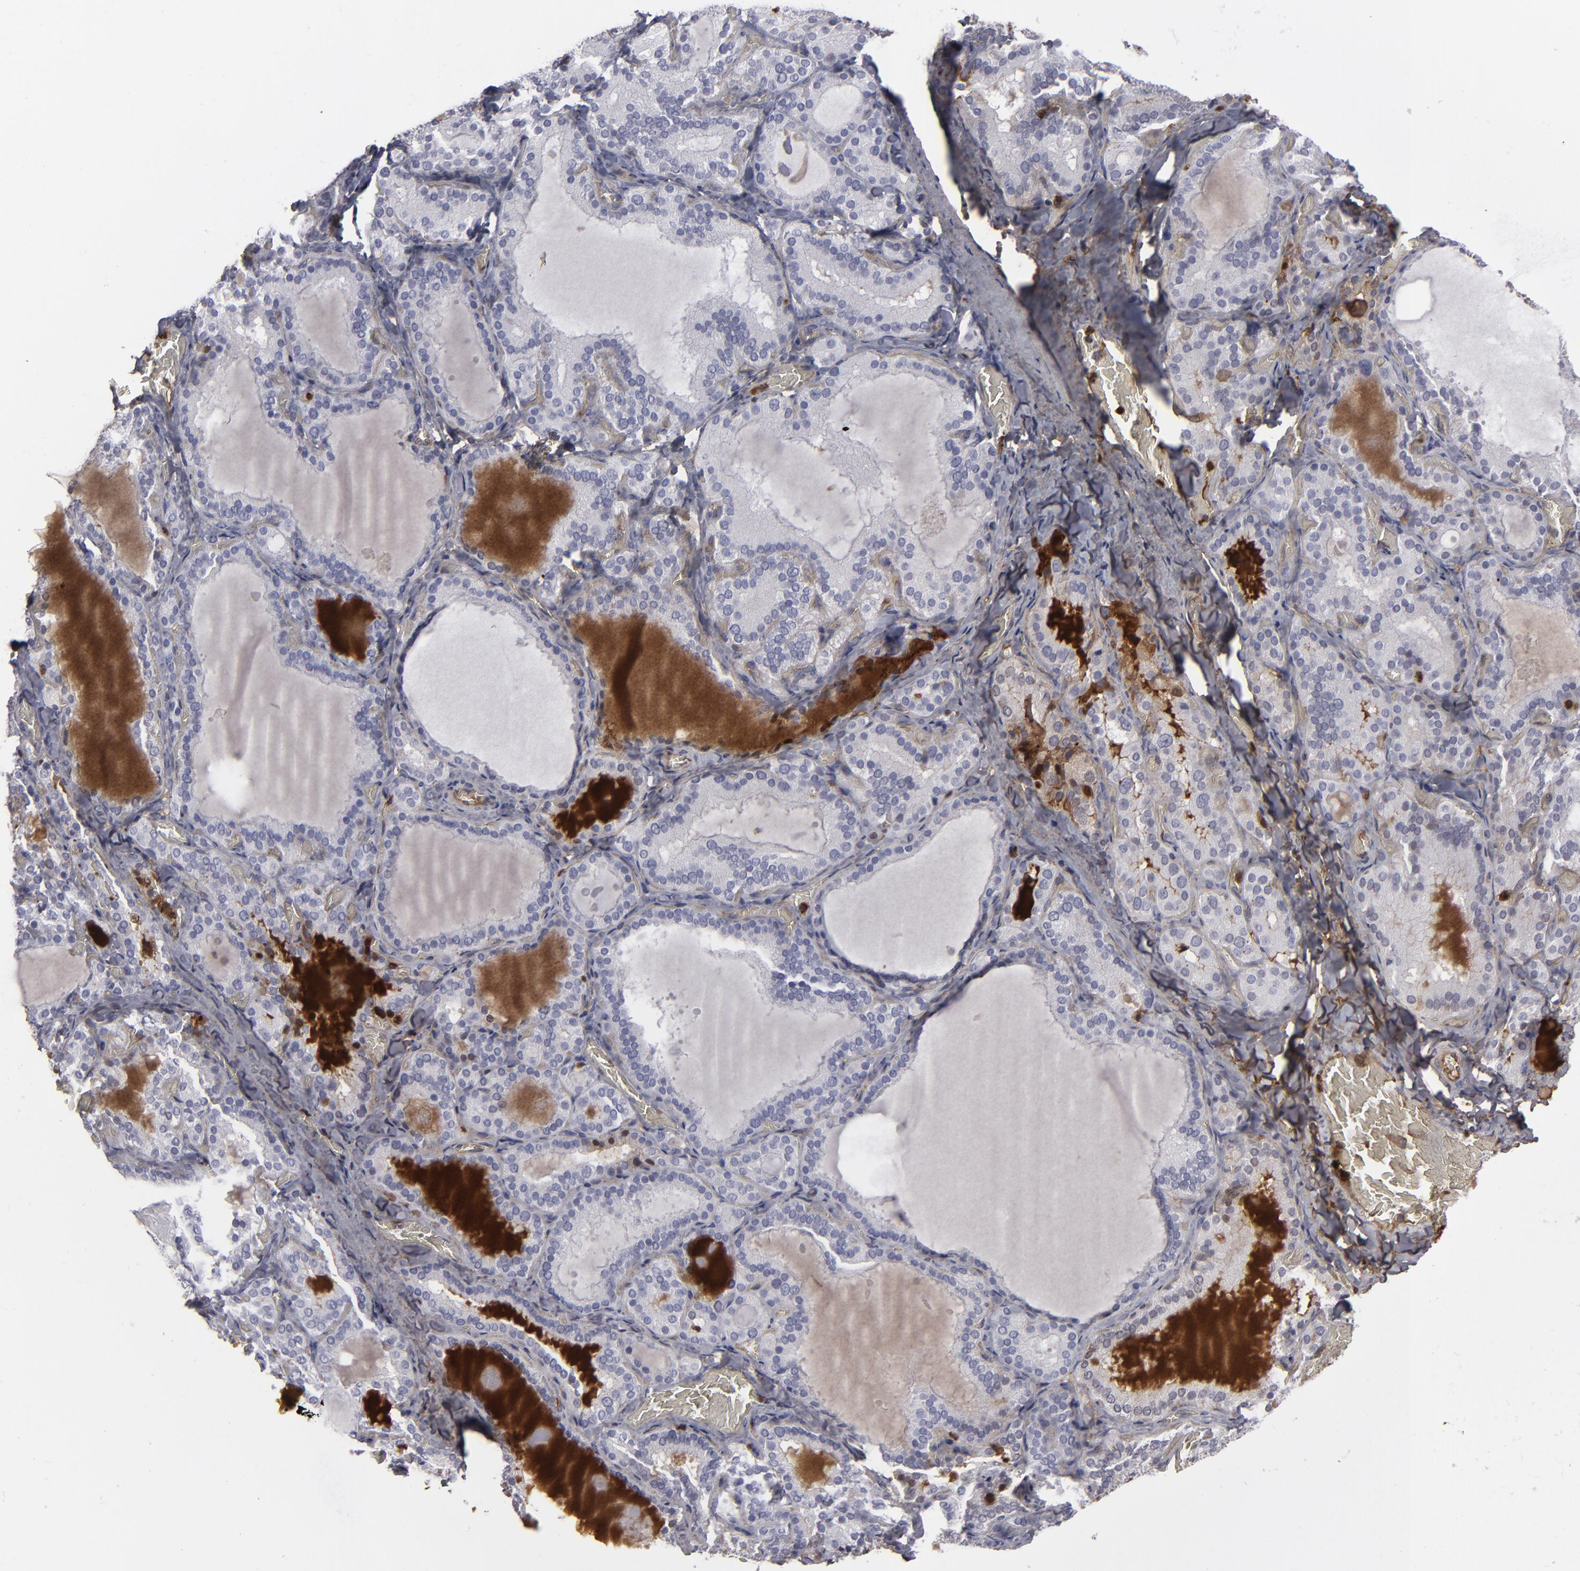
{"staining": {"intensity": "moderate", "quantity": "<25%", "location": "nuclear"}, "tissue": "thyroid gland", "cell_type": "Glandular cells", "image_type": "normal", "snomed": [{"axis": "morphology", "description": "Normal tissue, NOS"}, {"axis": "topography", "description": "Thyroid gland"}], "caption": "Immunohistochemistry (DAB (3,3'-diaminobenzidine)) staining of normal thyroid gland exhibits moderate nuclear protein staining in approximately <25% of glandular cells.", "gene": "LRG1", "patient": {"sex": "female", "age": 33}}